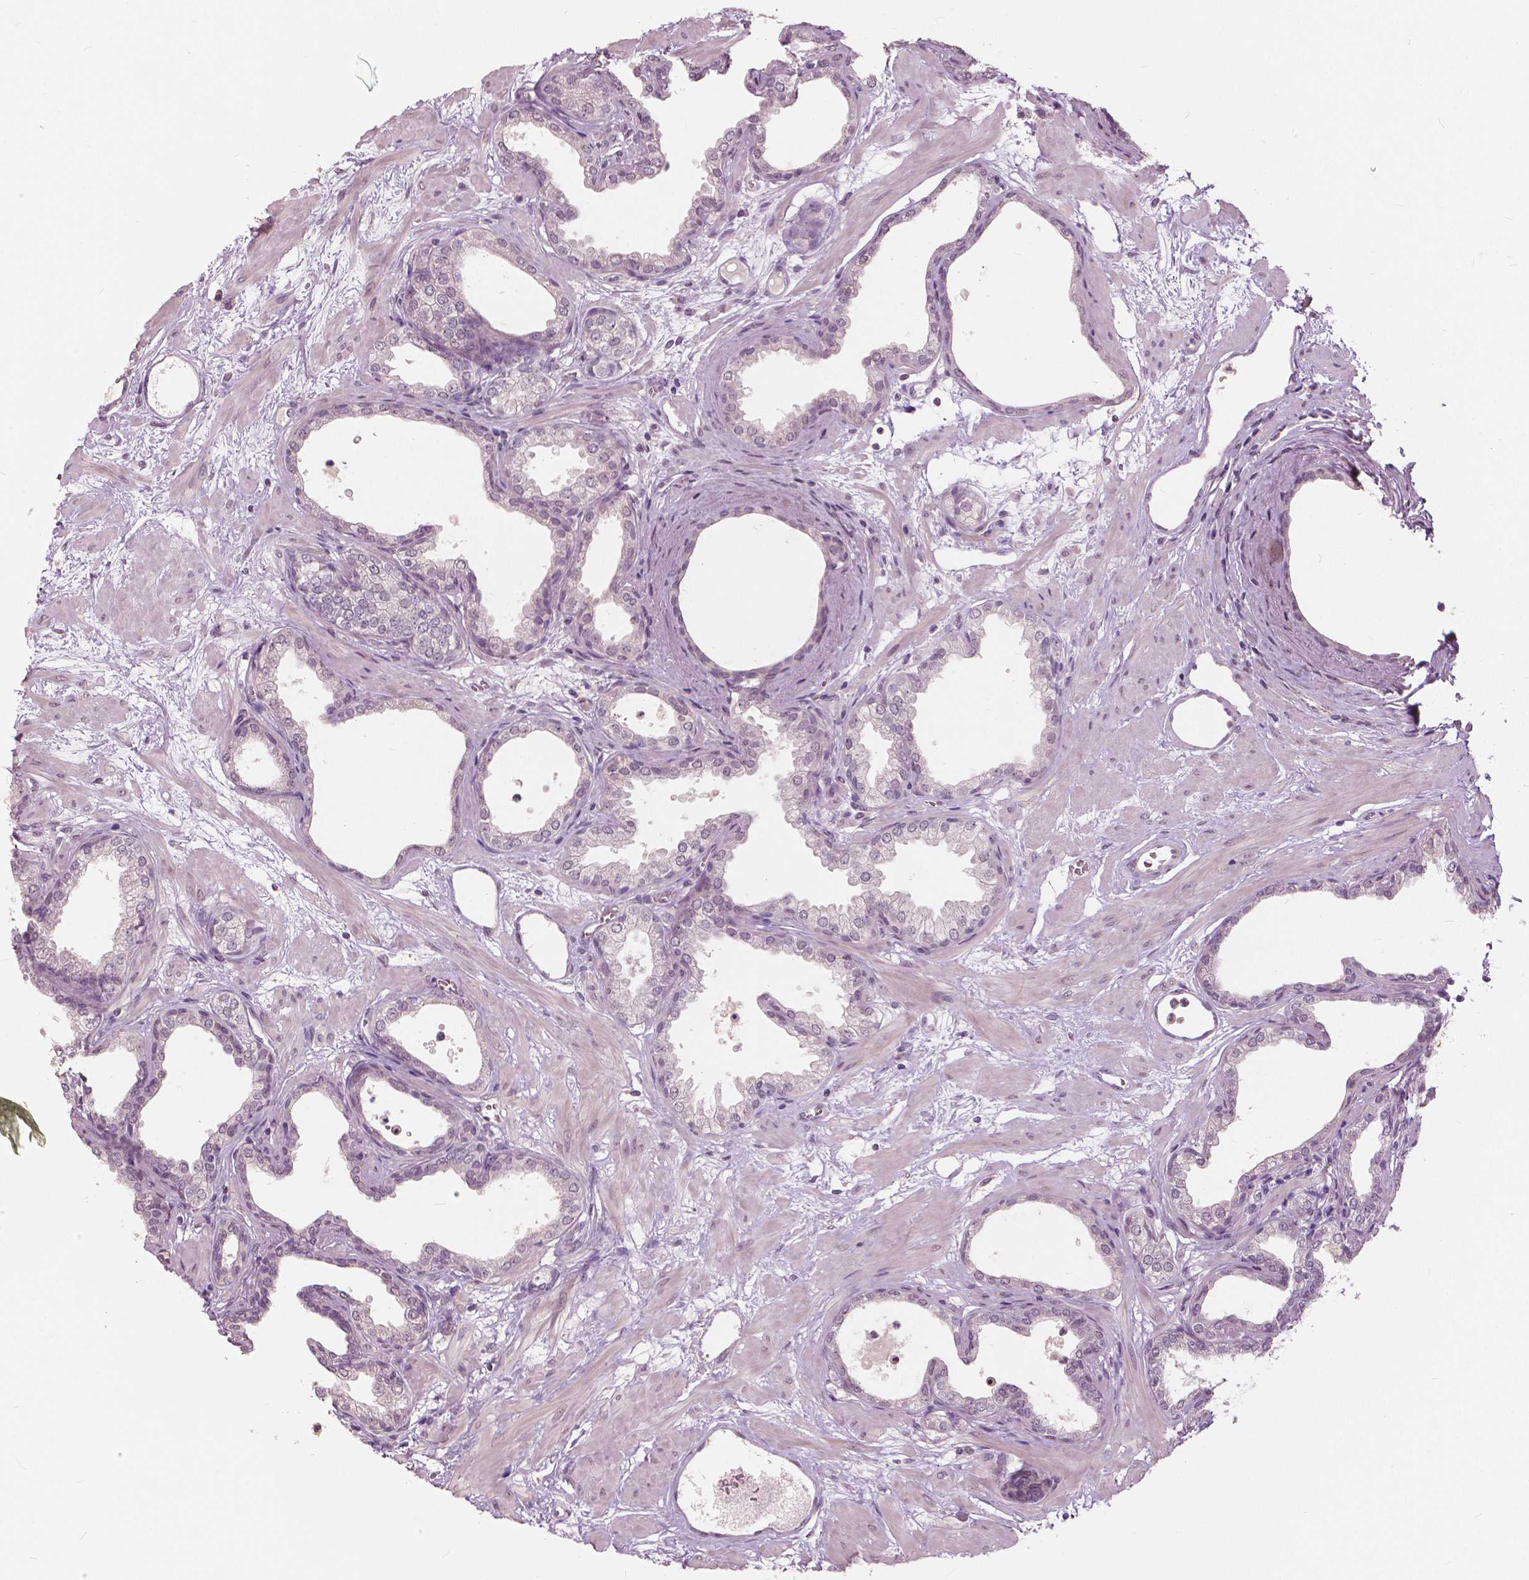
{"staining": {"intensity": "negative", "quantity": "none", "location": "none"}, "tissue": "prostate", "cell_type": "Glandular cells", "image_type": "normal", "snomed": [{"axis": "morphology", "description": "Normal tissue, NOS"}, {"axis": "topography", "description": "Prostate"}], "caption": "This is an IHC image of unremarkable prostate. There is no positivity in glandular cells.", "gene": "NANOG", "patient": {"sex": "male", "age": 37}}